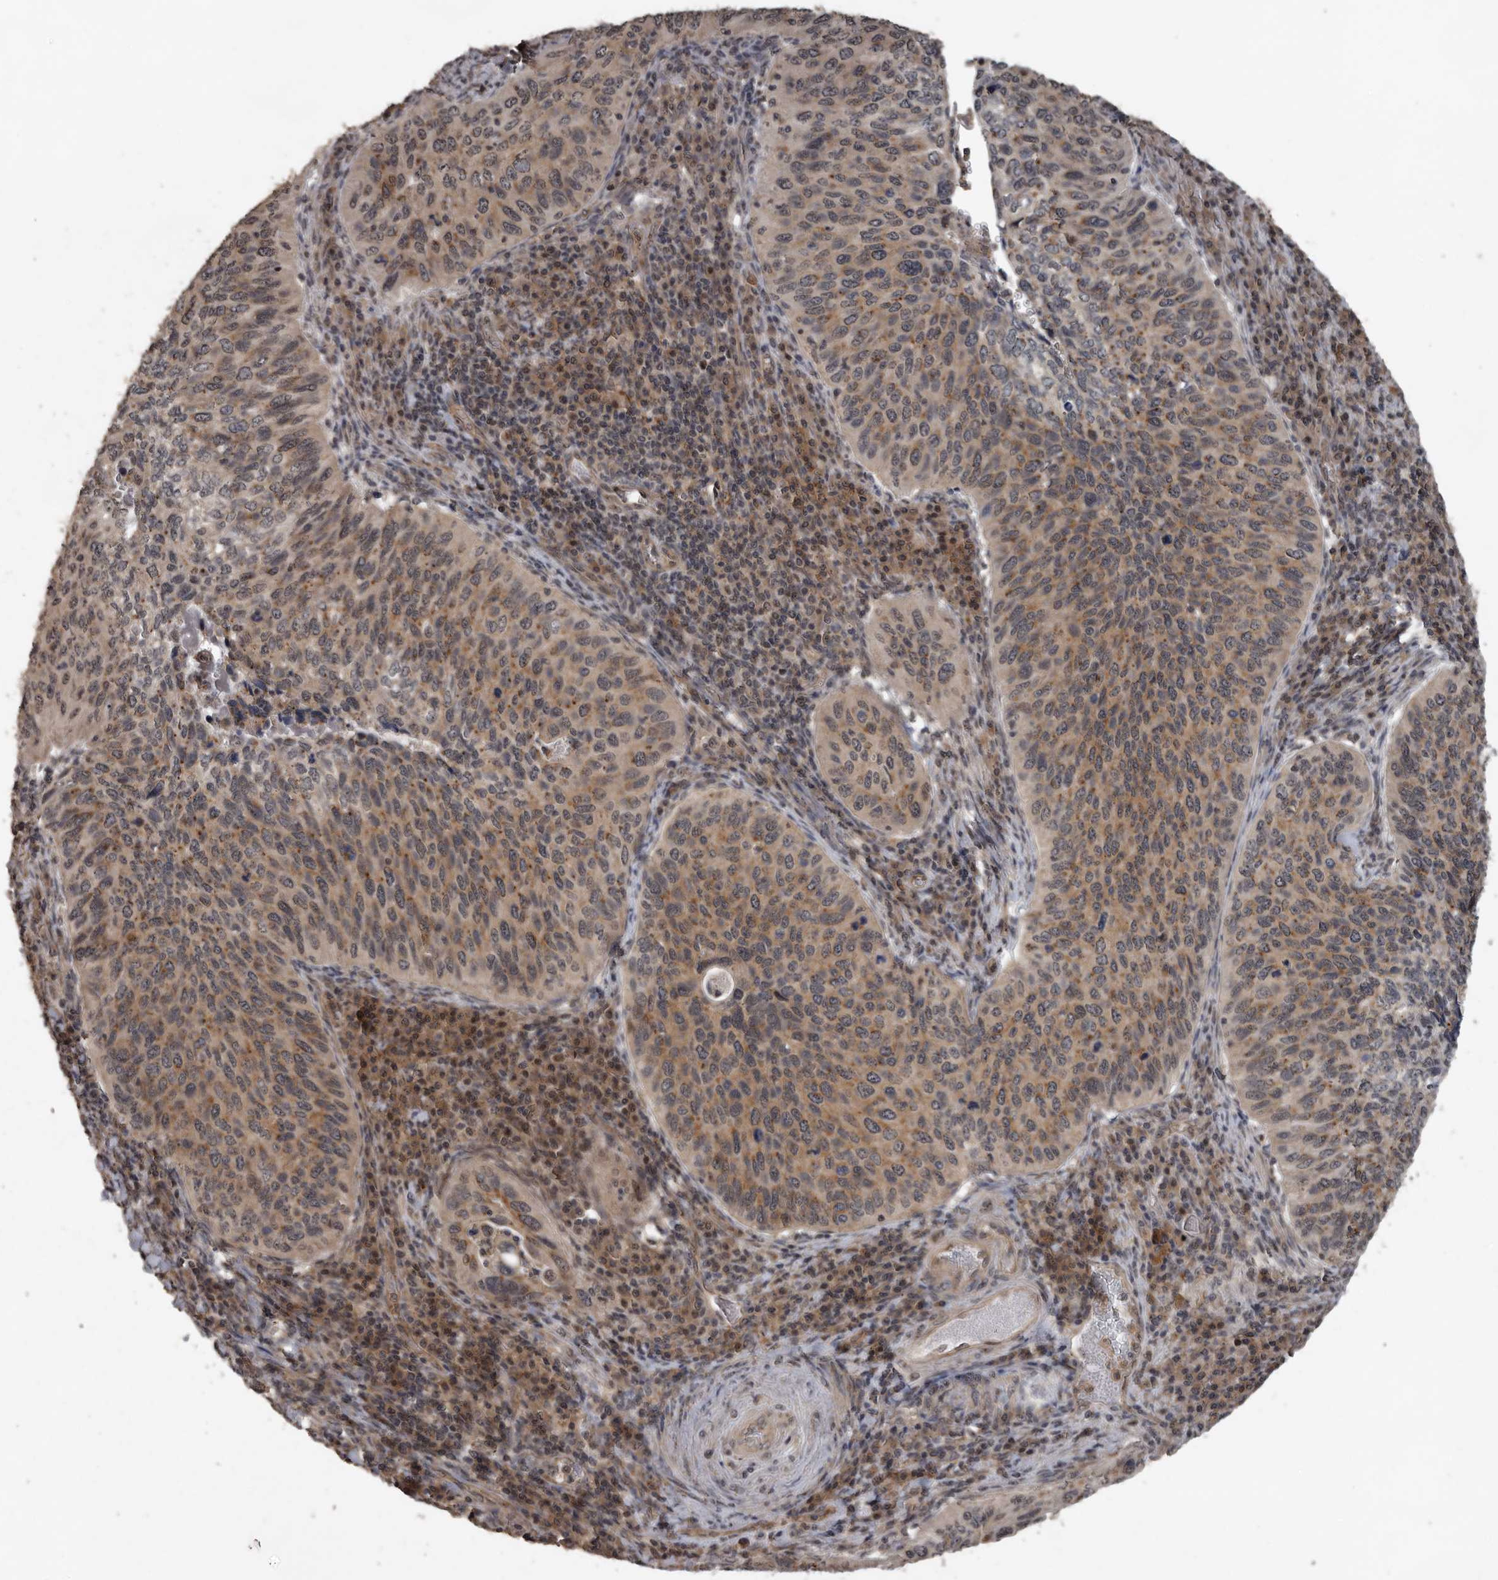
{"staining": {"intensity": "moderate", "quantity": "25%-75%", "location": "cytoplasmic/membranous"}, "tissue": "cervical cancer", "cell_type": "Tumor cells", "image_type": "cancer", "snomed": [{"axis": "morphology", "description": "Squamous cell carcinoma, NOS"}, {"axis": "topography", "description": "Cervix"}], "caption": "Immunohistochemistry histopathology image of cervical cancer (squamous cell carcinoma) stained for a protein (brown), which displays medium levels of moderate cytoplasmic/membranous positivity in about 25%-75% of tumor cells.", "gene": "CEP350", "patient": {"sex": "female", "age": 38}}